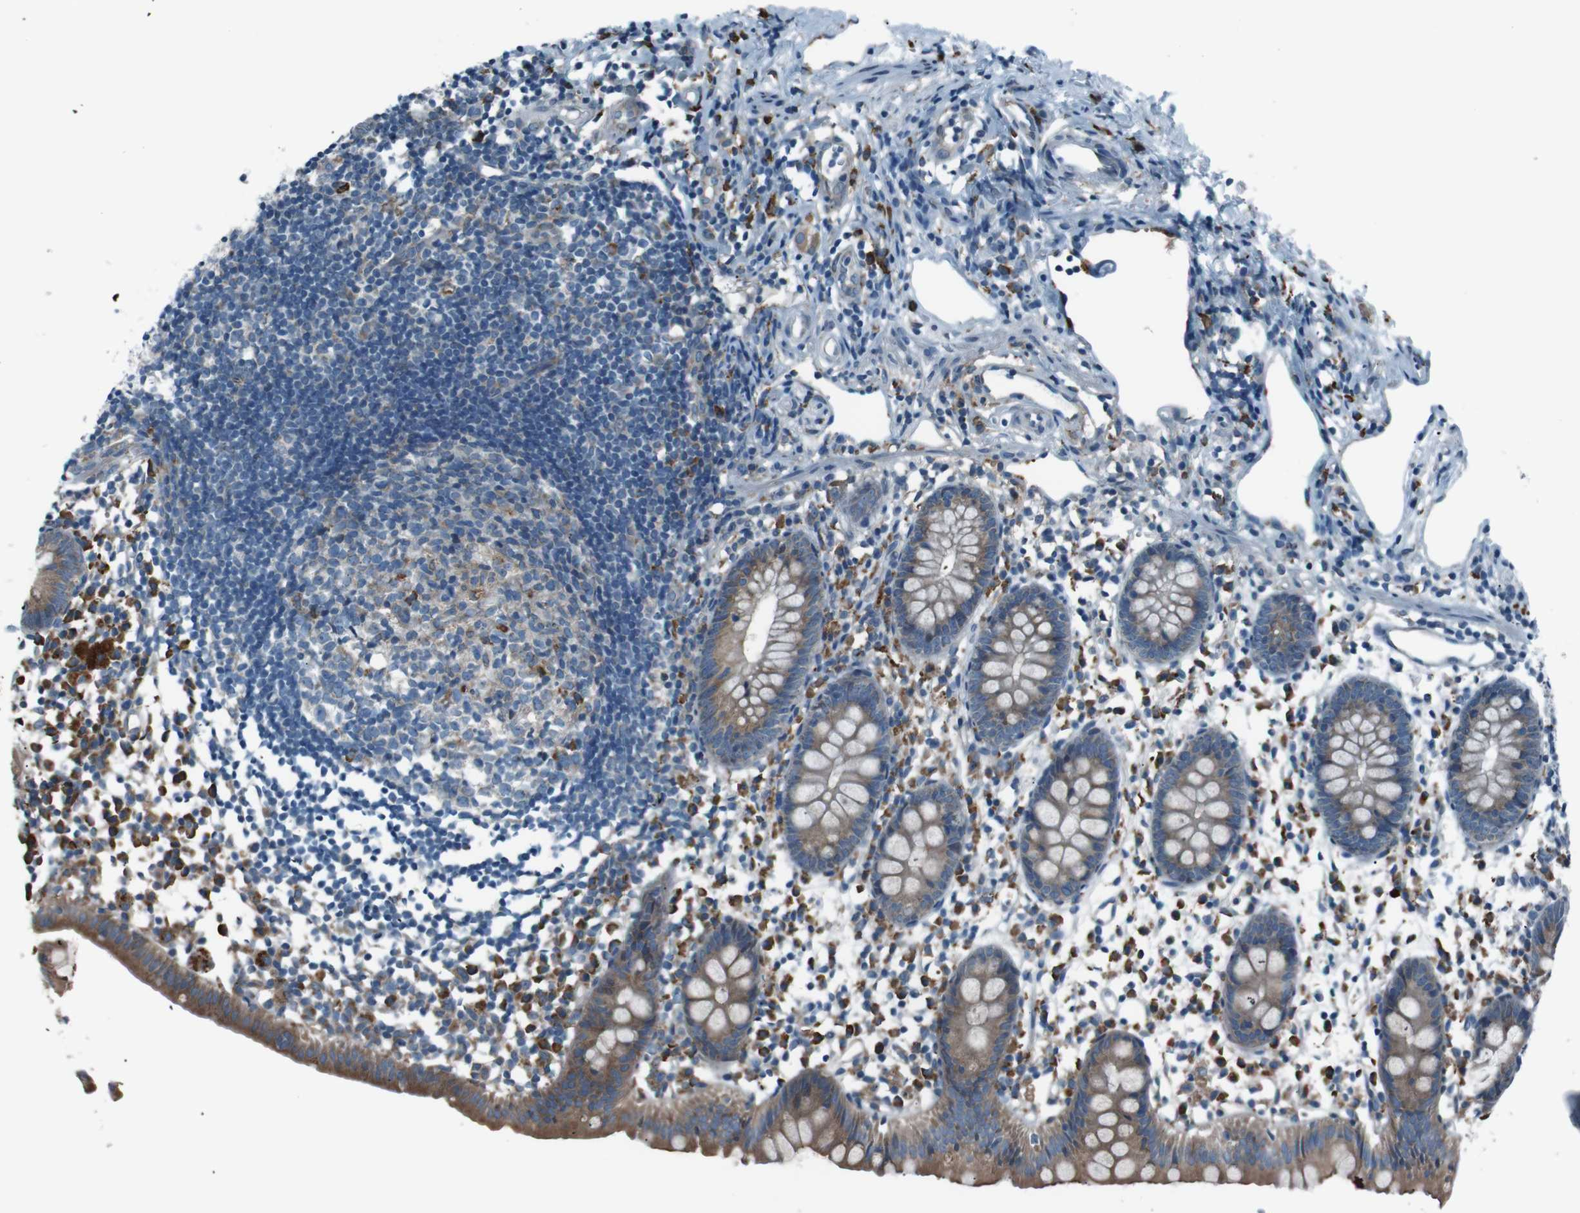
{"staining": {"intensity": "moderate", "quantity": ">75%", "location": "cytoplasmic/membranous"}, "tissue": "appendix", "cell_type": "Glandular cells", "image_type": "normal", "snomed": [{"axis": "morphology", "description": "Normal tissue, NOS"}, {"axis": "topography", "description": "Appendix"}], "caption": "Appendix stained with a protein marker shows moderate staining in glandular cells.", "gene": "SIGMAR1", "patient": {"sex": "female", "age": 20}}